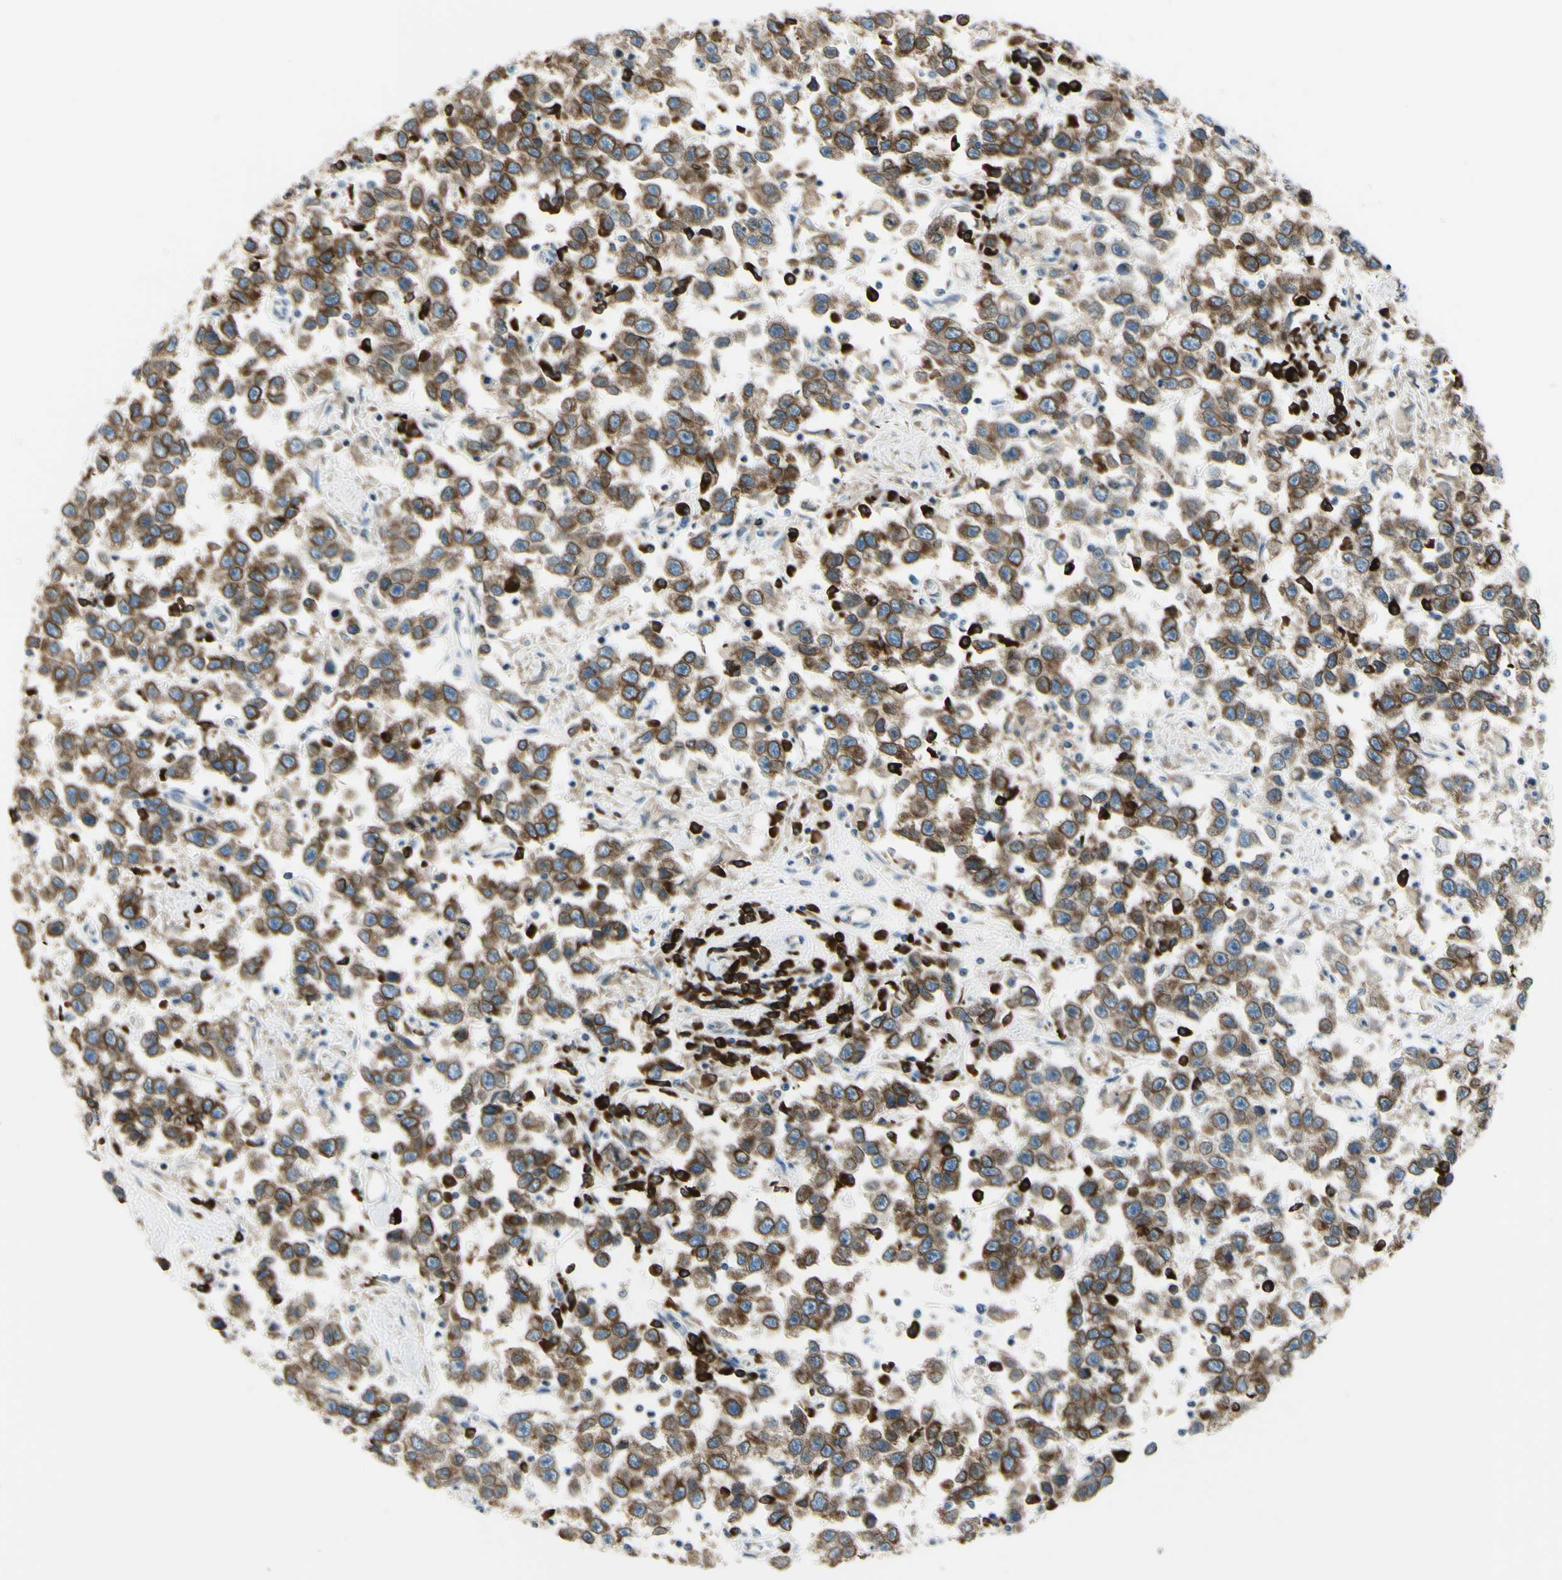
{"staining": {"intensity": "moderate", "quantity": ">75%", "location": "cytoplasmic/membranous"}, "tissue": "testis cancer", "cell_type": "Tumor cells", "image_type": "cancer", "snomed": [{"axis": "morphology", "description": "Seminoma, NOS"}, {"axis": "topography", "description": "Testis"}], "caption": "DAB (3,3'-diaminobenzidine) immunohistochemical staining of testis seminoma displays moderate cytoplasmic/membranous protein staining in about >75% of tumor cells.", "gene": "SELENOS", "patient": {"sex": "male", "age": 41}}